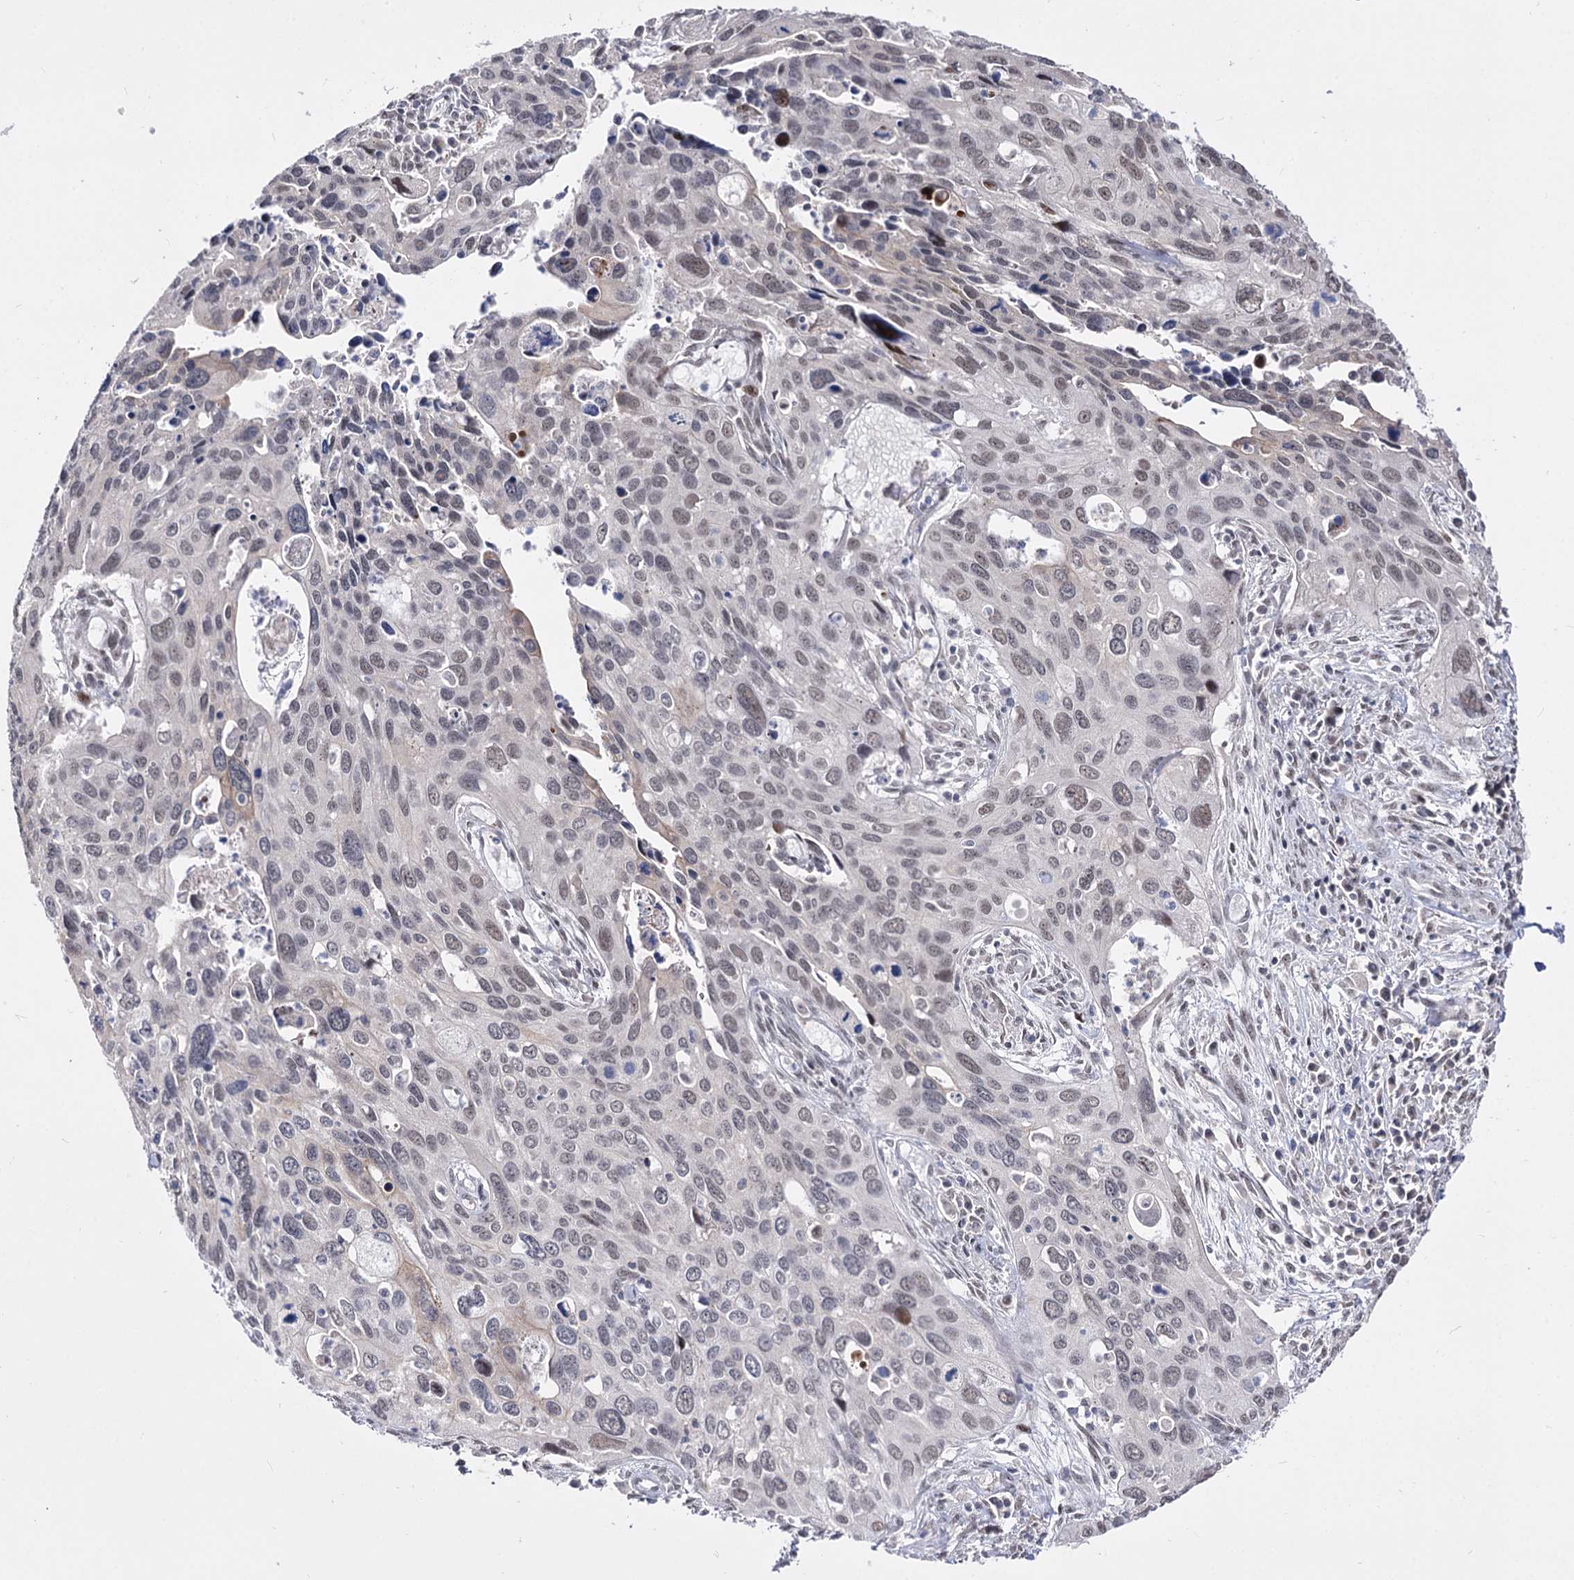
{"staining": {"intensity": "weak", "quantity": "25%-75%", "location": "nuclear"}, "tissue": "cervical cancer", "cell_type": "Tumor cells", "image_type": "cancer", "snomed": [{"axis": "morphology", "description": "Squamous cell carcinoma, NOS"}, {"axis": "topography", "description": "Cervix"}], "caption": "DAB immunohistochemical staining of cervical cancer exhibits weak nuclear protein positivity in approximately 25%-75% of tumor cells.", "gene": "STOX1", "patient": {"sex": "female", "age": 55}}